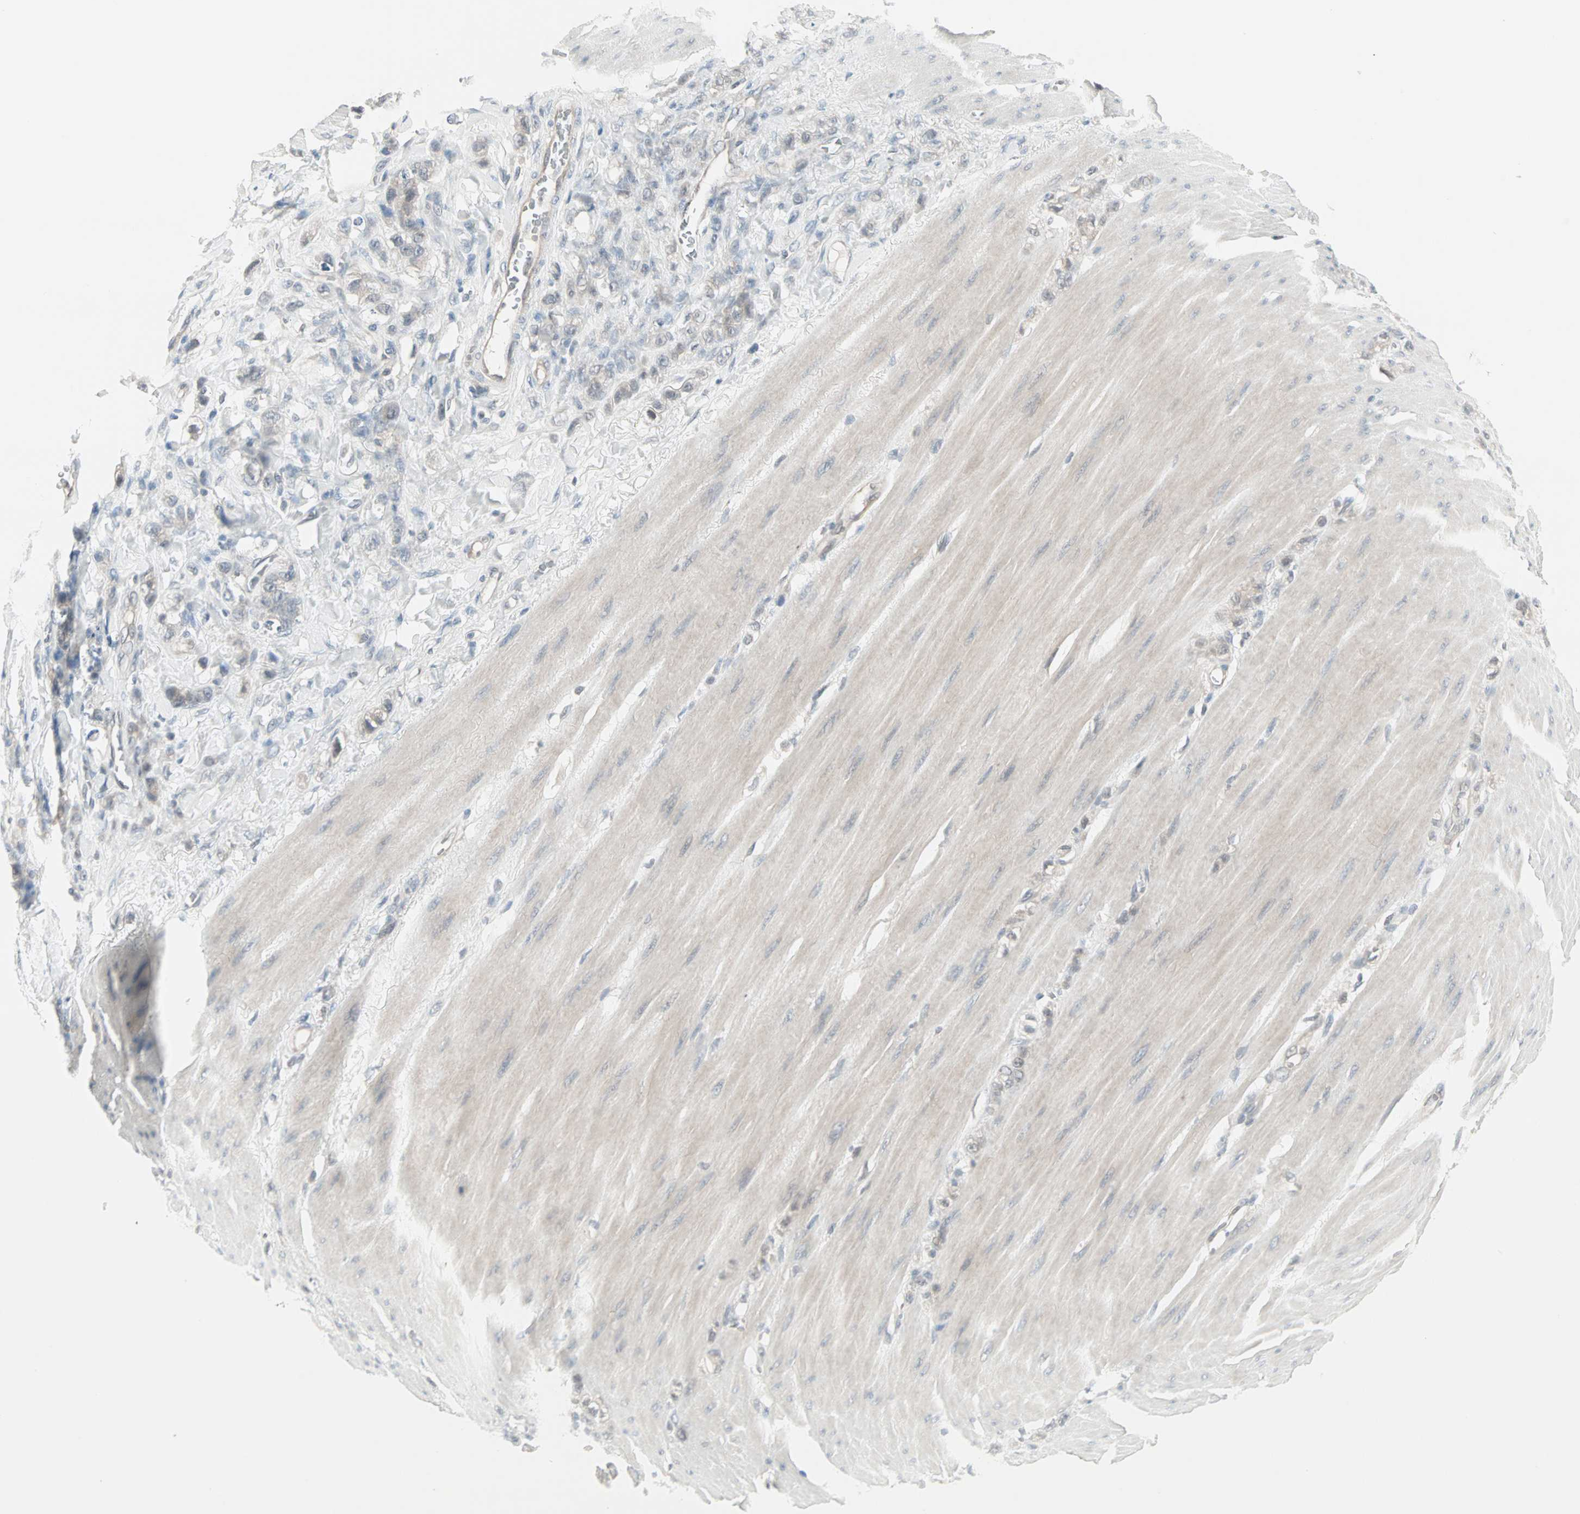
{"staining": {"intensity": "negative", "quantity": "none", "location": "none"}, "tissue": "stomach cancer", "cell_type": "Tumor cells", "image_type": "cancer", "snomed": [{"axis": "morphology", "description": "Adenocarcinoma, NOS"}, {"axis": "topography", "description": "Stomach"}], "caption": "Image shows no significant protein expression in tumor cells of stomach cancer.", "gene": "PTPA", "patient": {"sex": "male", "age": 82}}